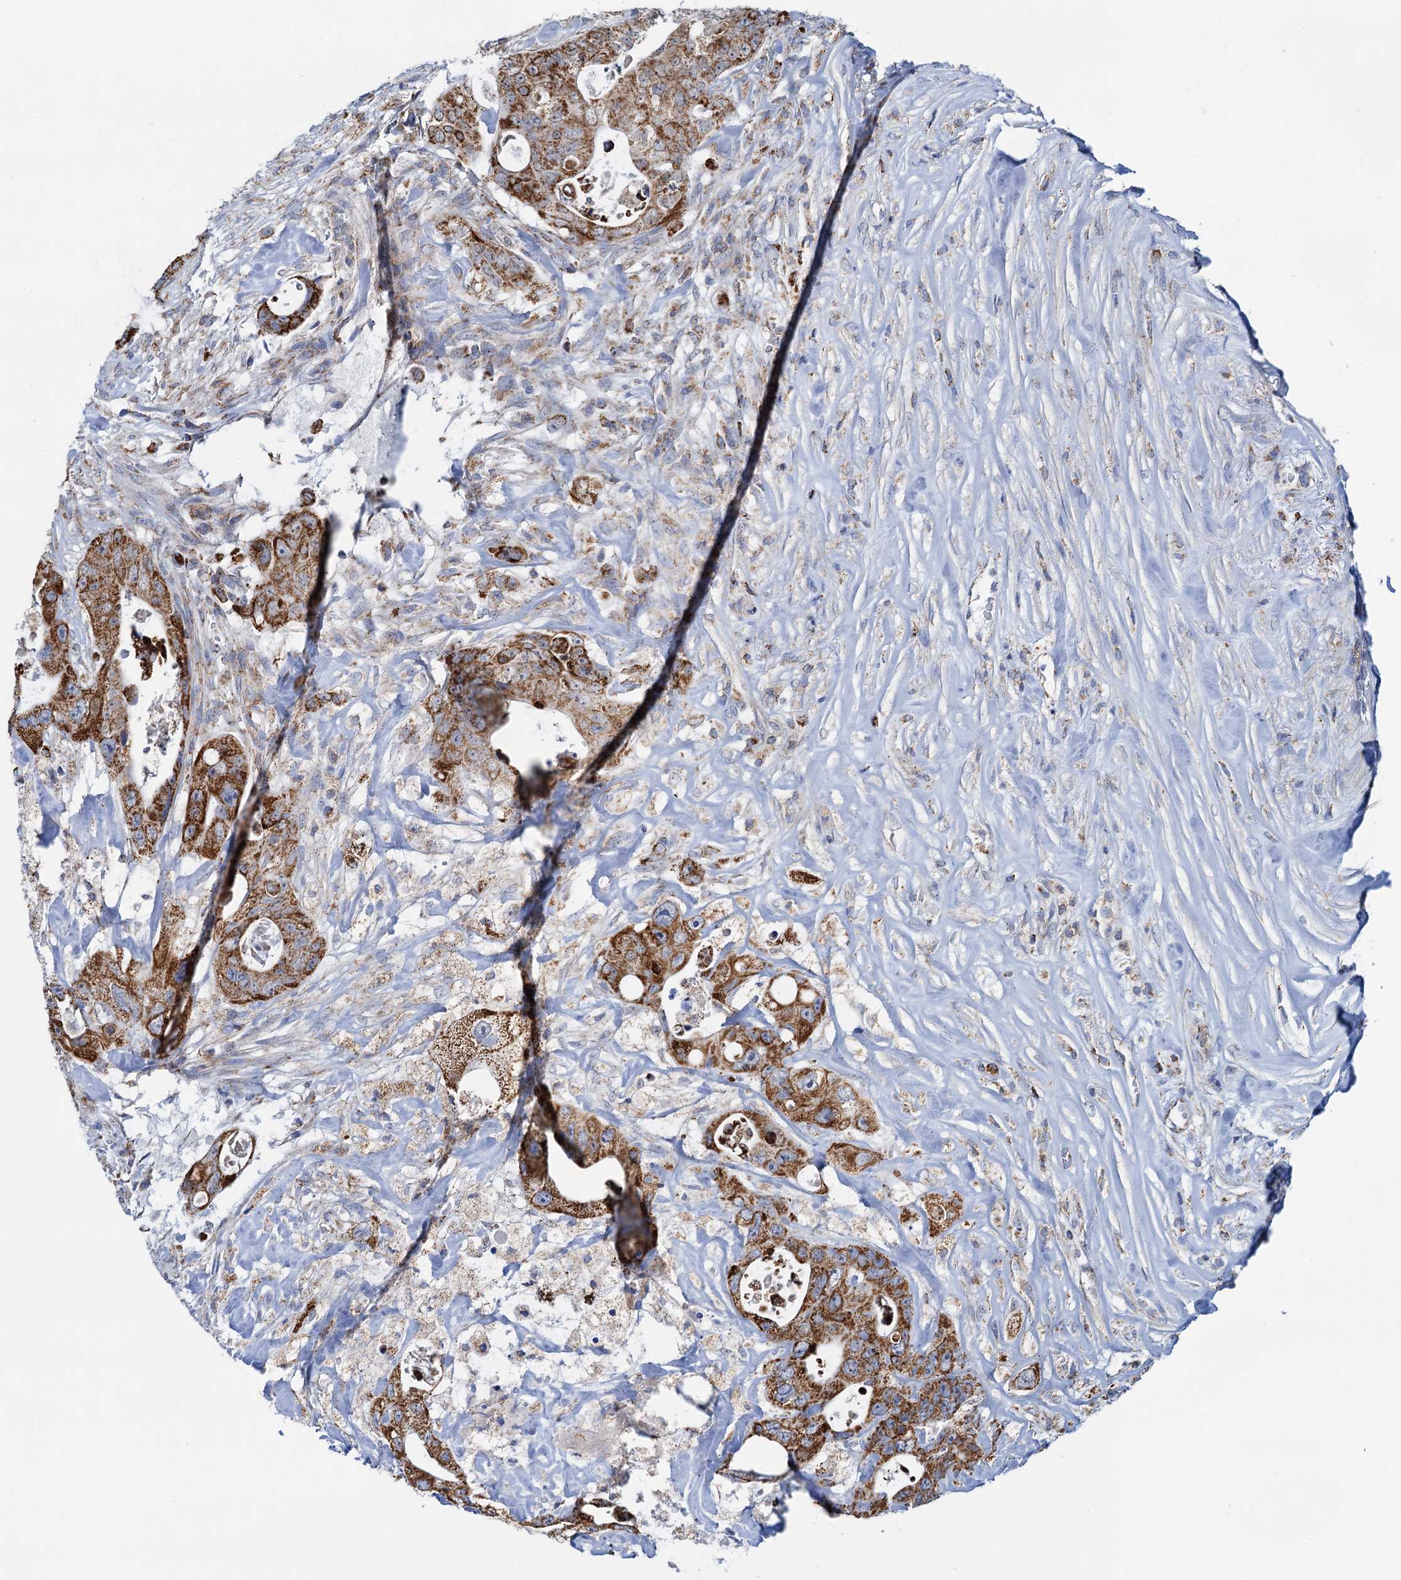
{"staining": {"intensity": "strong", "quantity": ">75%", "location": "cytoplasmic/membranous"}, "tissue": "colorectal cancer", "cell_type": "Tumor cells", "image_type": "cancer", "snomed": [{"axis": "morphology", "description": "Adenocarcinoma, NOS"}, {"axis": "topography", "description": "Colon"}], "caption": "This histopathology image shows immunohistochemistry (IHC) staining of human colorectal cancer (adenocarcinoma), with high strong cytoplasmic/membranous positivity in approximately >75% of tumor cells.", "gene": "C2CD3", "patient": {"sex": "female", "age": 46}}